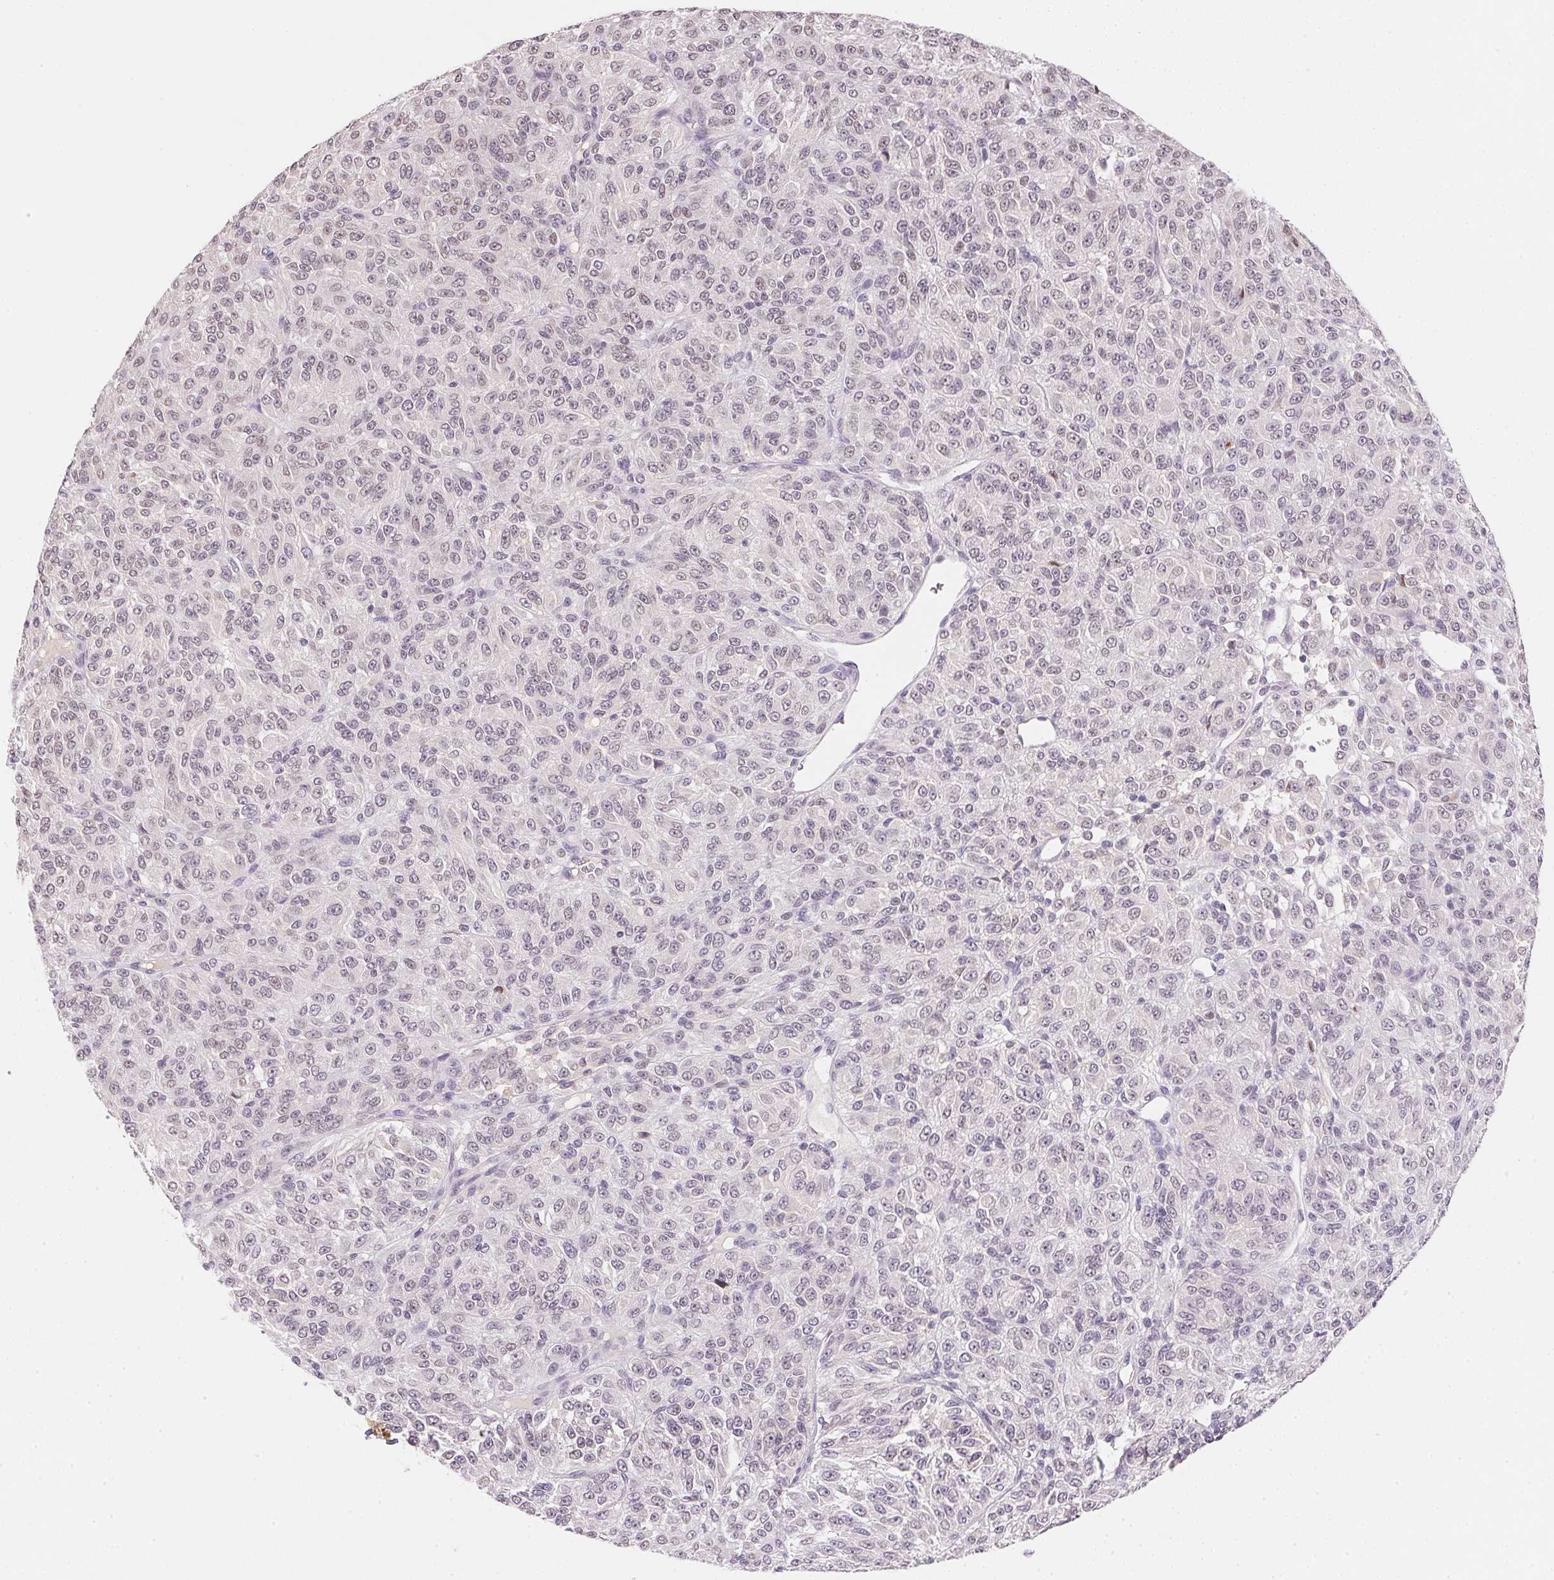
{"staining": {"intensity": "negative", "quantity": "none", "location": "none"}, "tissue": "melanoma", "cell_type": "Tumor cells", "image_type": "cancer", "snomed": [{"axis": "morphology", "description": "Malignant melanoma, Metastatic site"}, {"axis": "topography", "description": "Brain"}], "caption": "The IHC photomicrograph has no significant staining in tumor cells of melanoma tissue. (Brightfield microscopy of DAB immunohistochemistry (IHC) at high magnification).", "gene": "FNDC4", "patient": {"sex": "female", "age": 56}}